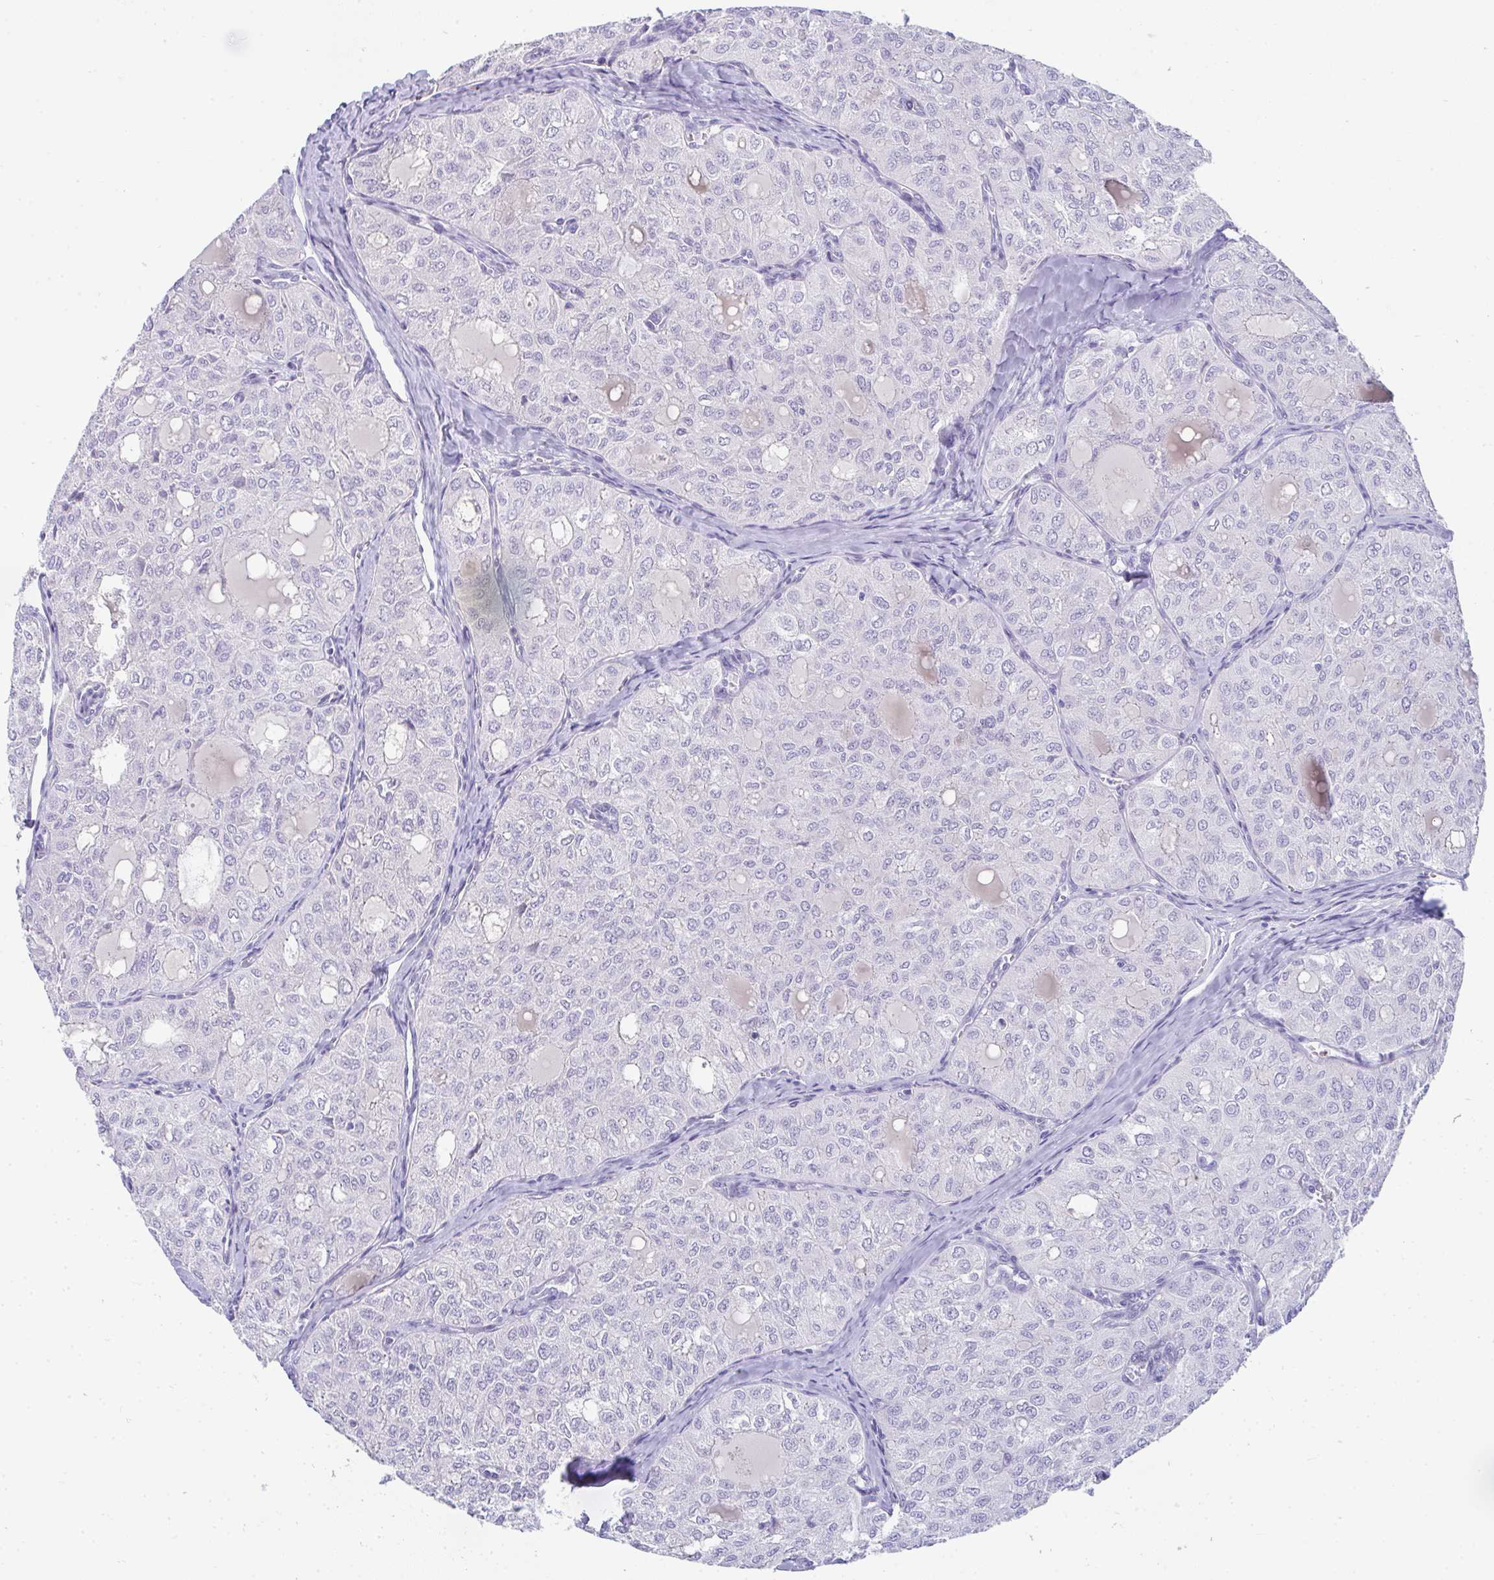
{"staining": {"intensity": "negative", "quantity": "none", "location": "none"}, "tissue": "thyroid cancer", "cell_type": "Tumor cells", "image_type": "cancer", "snomed": [{"axis": "morphology", "description": "Follicular adenoma carcinoma, NOS"}, {"axis": "topography", "description": "Thyroid gland"}], "caption": "Tumor cells show no significant expression in thyroid cancer. (Brightfield microscopy of DAB (3,3'-diaminobenzidine) IHC at high magnification).", "gene": "TTC30B", "patient": {"sex": "male", "age": 75}}